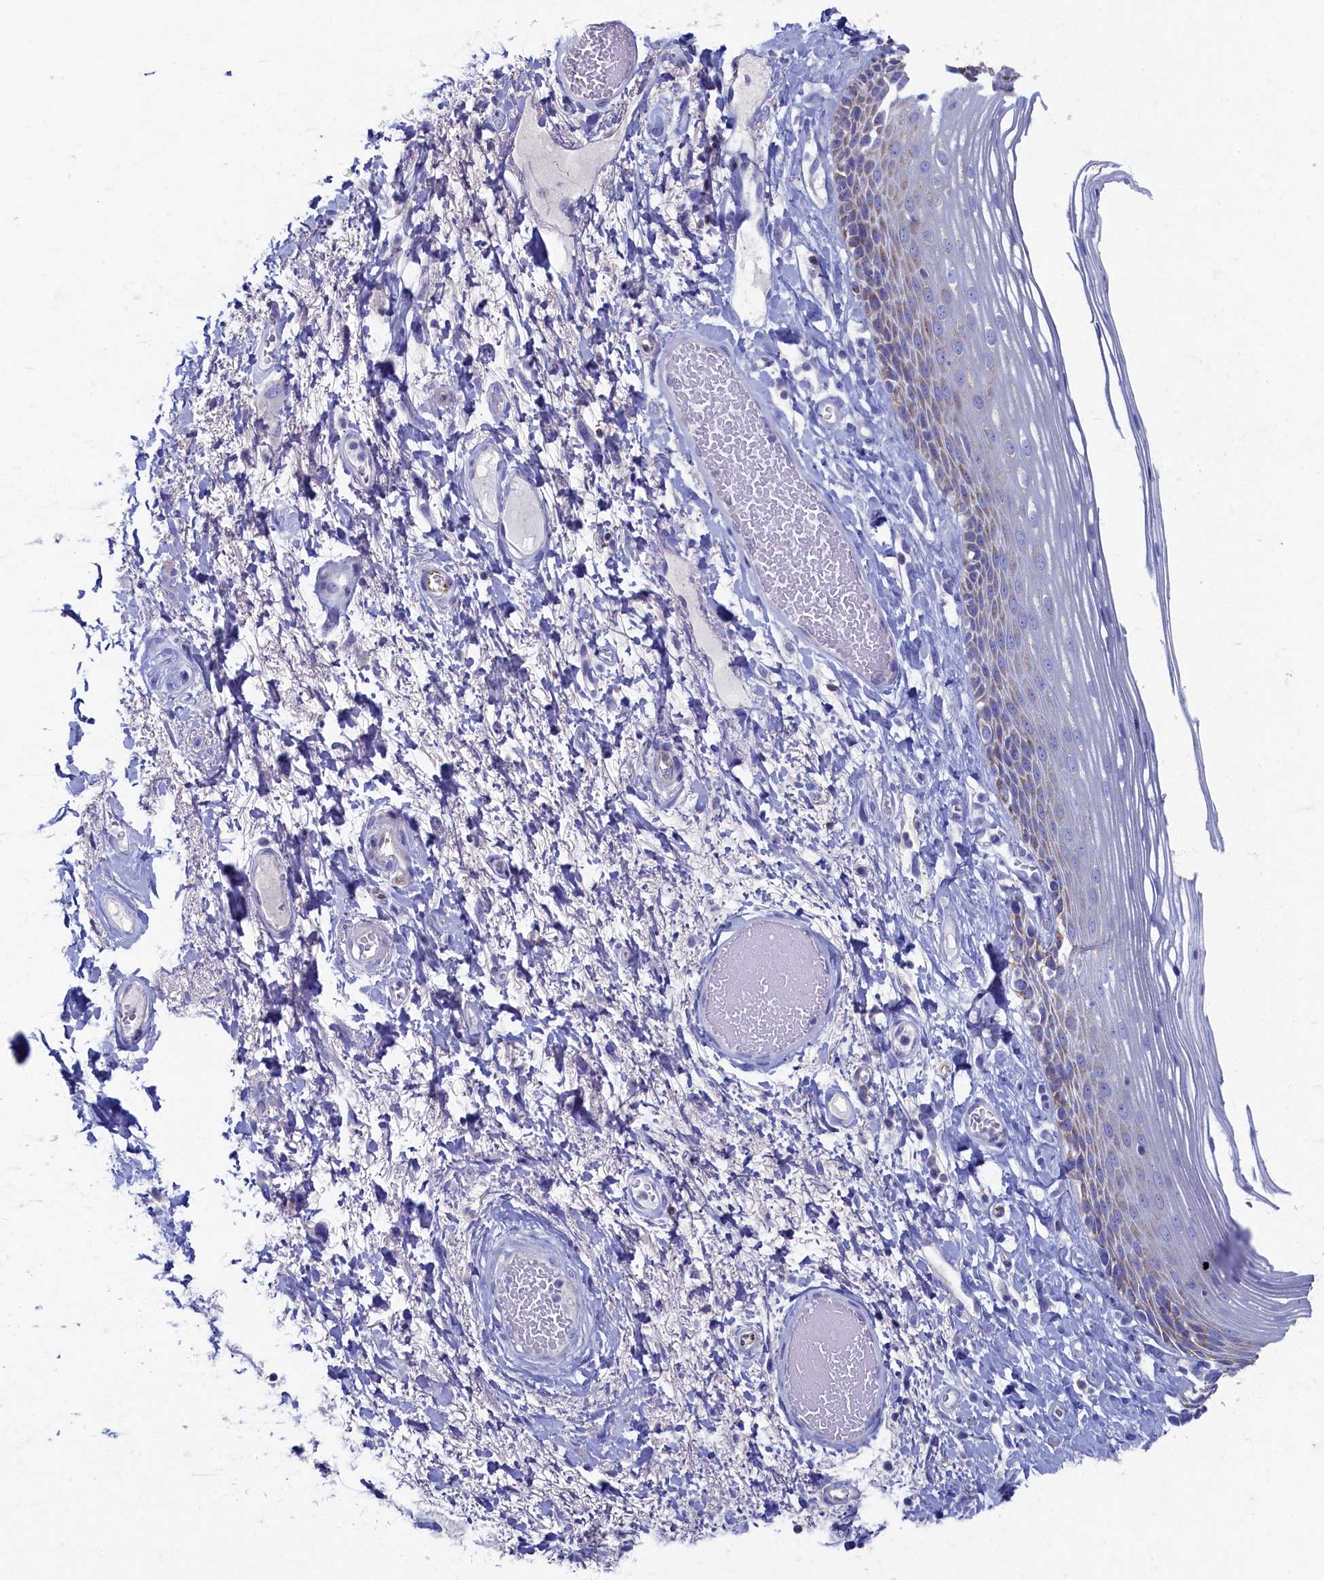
{"staining": {"intensity": "moderate", "quantity": "25%-75%", "location": "cytoplasmic/membranous"}, "tissue": "skin", "cell_type": "Epidermal cells", "image_type": "normal", "snomed": [{"axis": "morphology", "description": "Normal tissue, NOS"}, {"axis": "topography", "description": "Anal"}], "caption": "Immunohistochemistry (IHC) micrograph of unremarkable human skin stained for a protein (brown), which exhibits medium levels of moderate cytoplasmic/membranous positivity in about 25%-75% of epidermal cells.", "gene": "OCIAD2", "patient": {"sex": "male", "age": 69}}